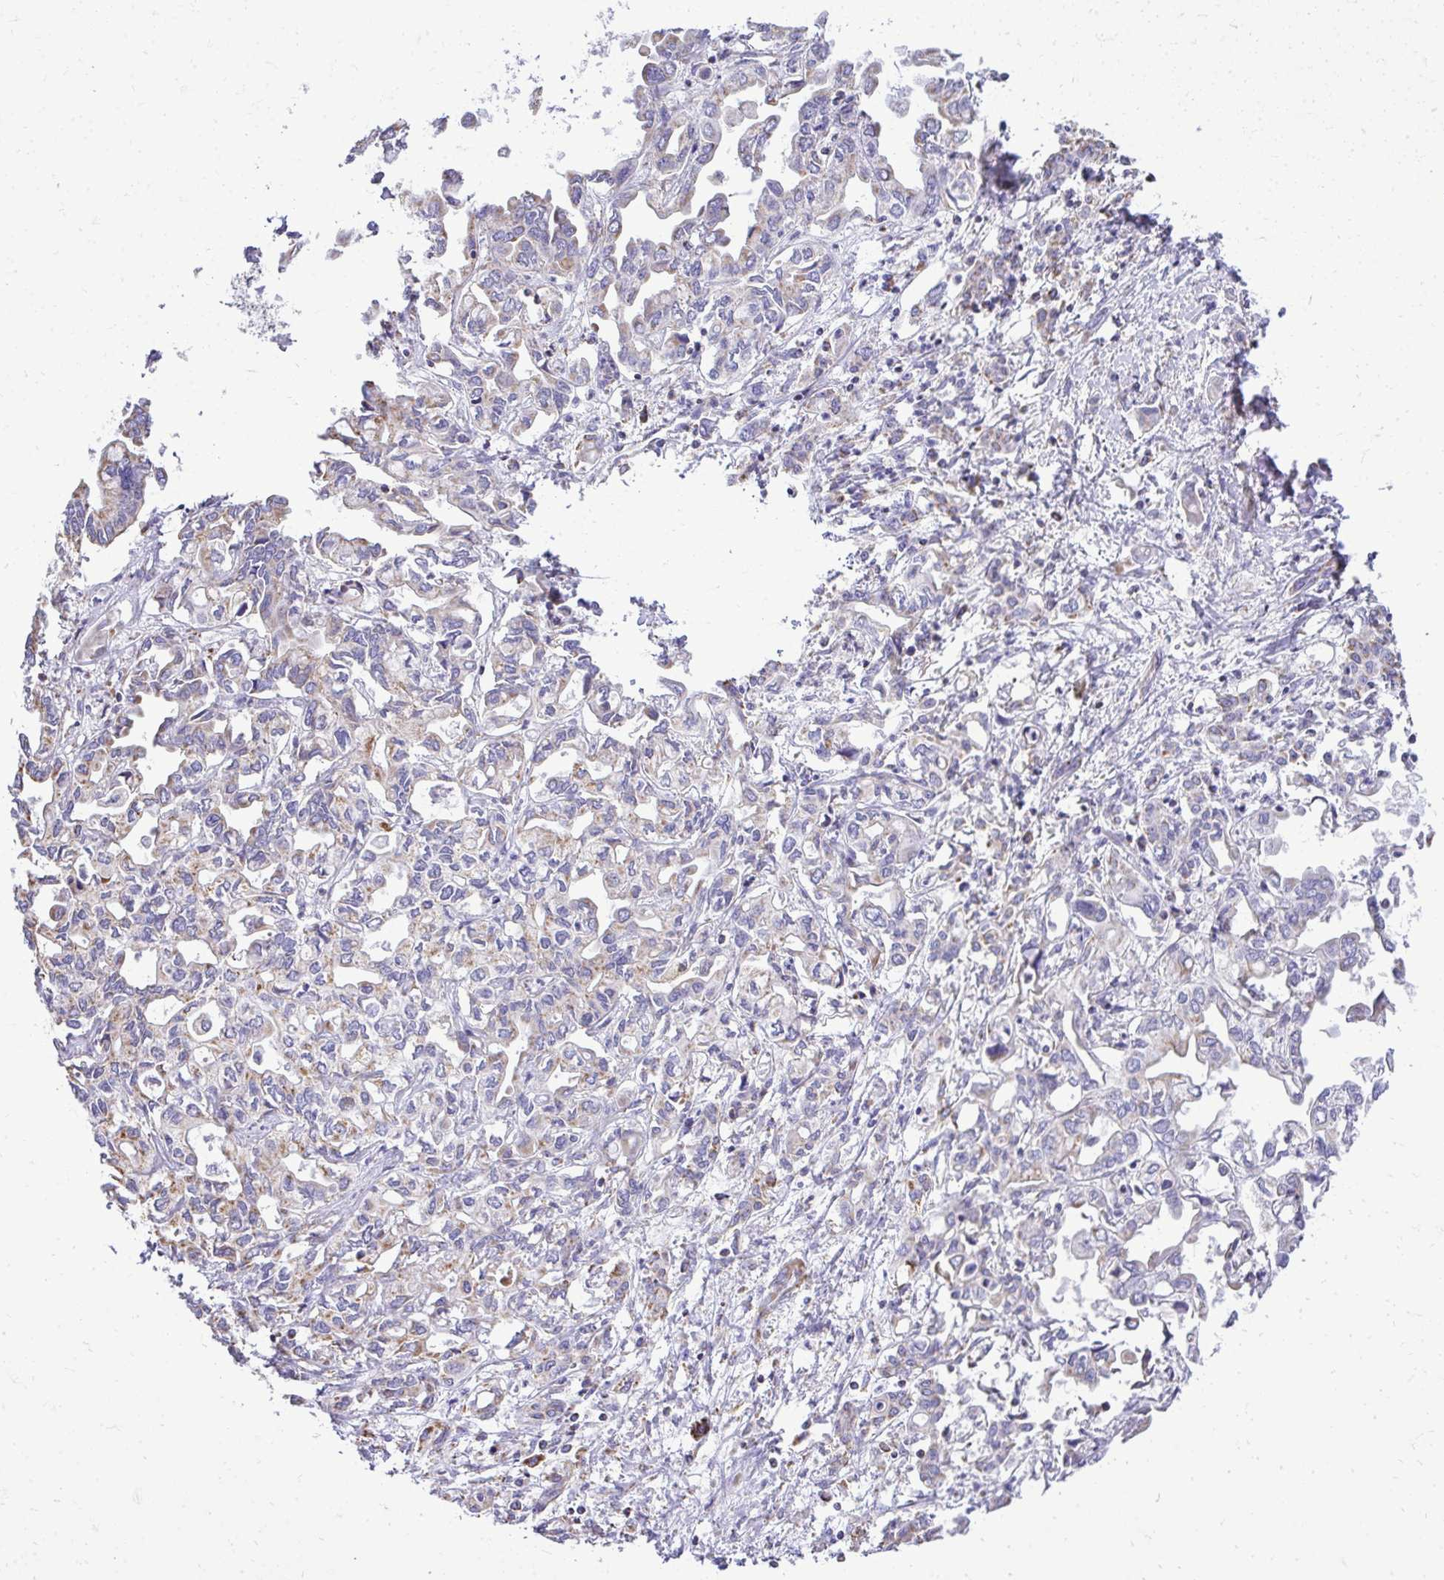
{"staining": {"intensity": "weak", "quantity": "25%-75%", "location": "cytoplasmic/membranous"}, "tissue": "liver cancer", "cell_type": "Tumor cells", "image_type": "cancer", "snomed": [{"axis": "morphology", "description": "Cholangiocarcinoma"}, {"axis": "topography", "description": "Liver"}], "caption": "A brown stain highlights weak cytoplasmic/membranous positivity of a protein in human liver cancer tumor cells.", "gene": "MPZL2", "patient": {"sex": "female", "age": 64}}